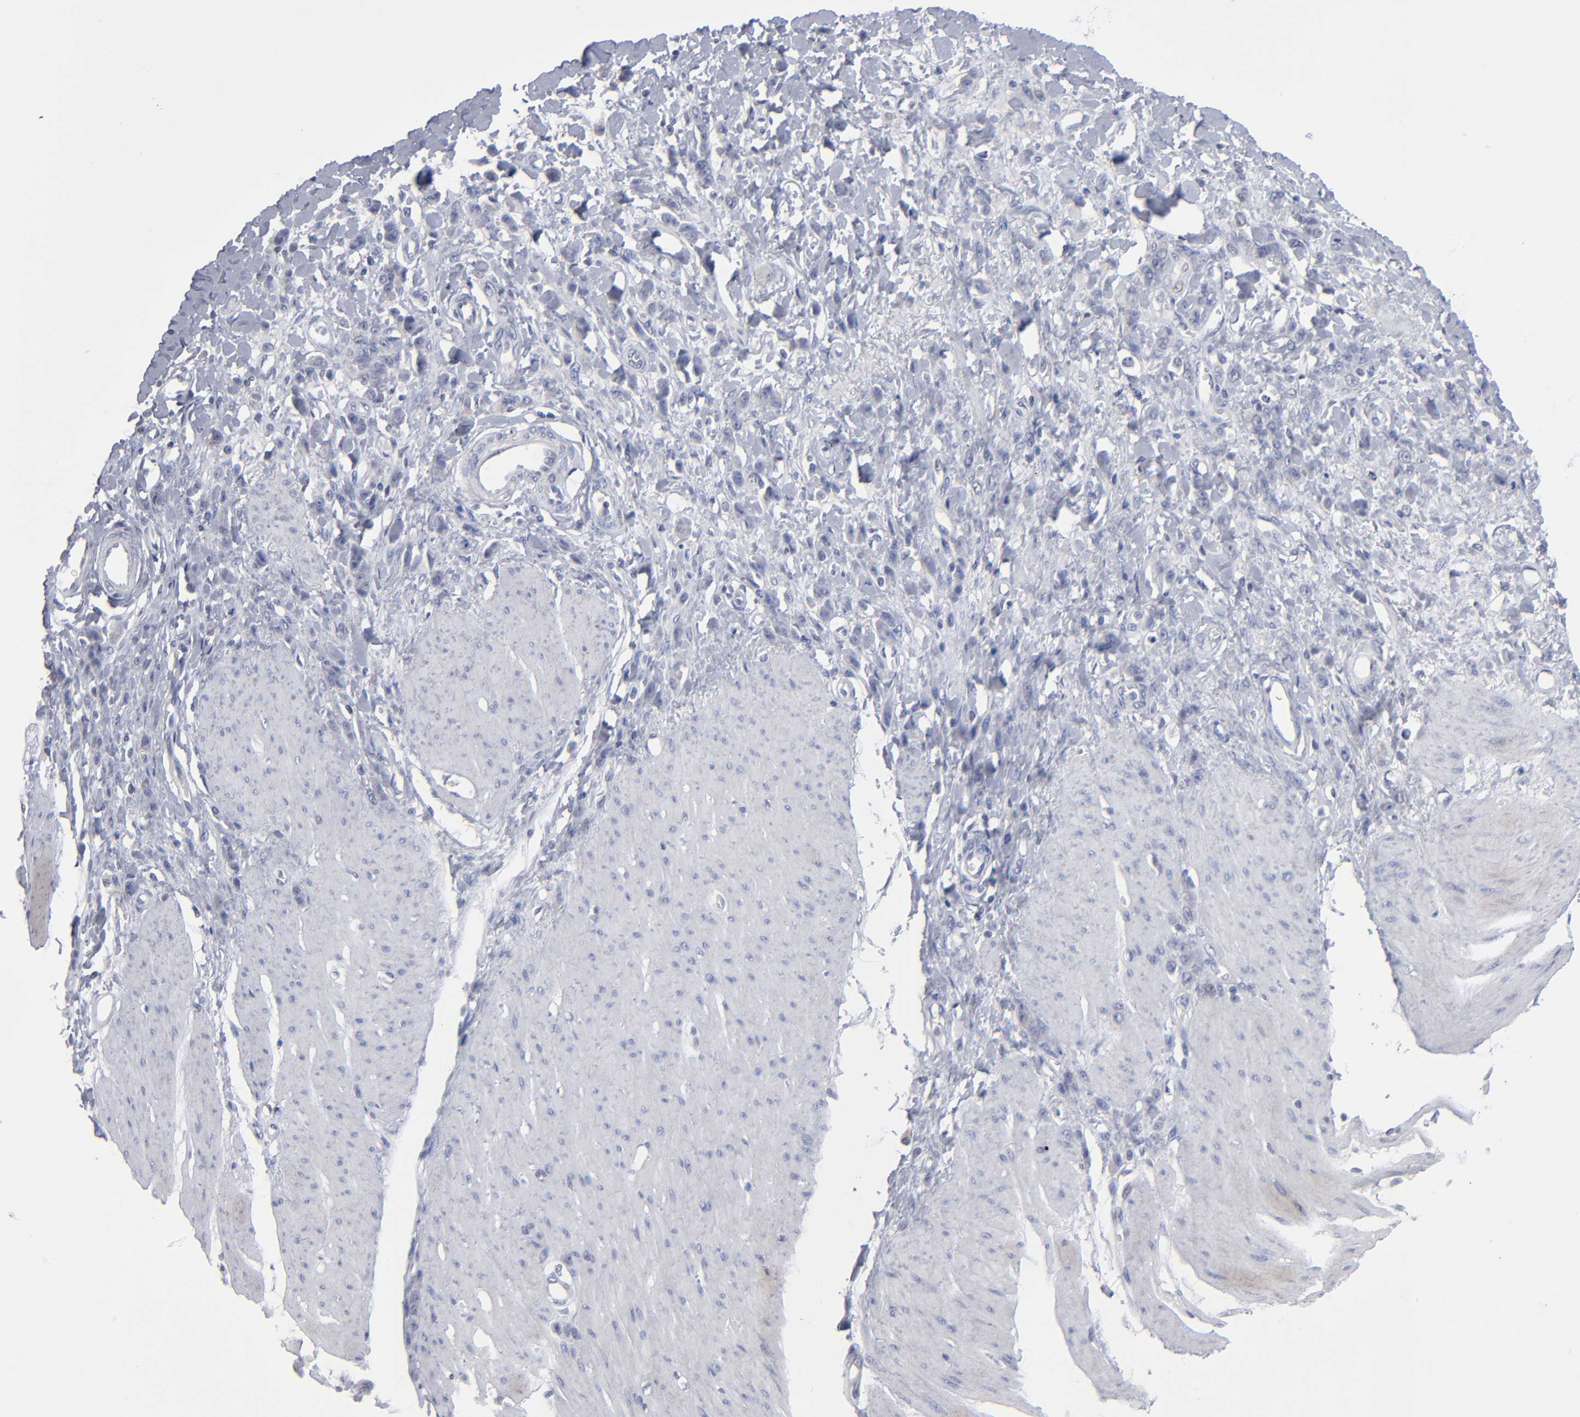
{"staining": {"intensity": "negative", "quantity": "none", "location": "none"}, "tissue": "stomach cancer", "cell_type": "Tumor cells", "image_type": "cancer", "snomed": [{"axis": "morphology", "description": "Normal tissue, NOS"}, {"axis": "morphology", "description": "Adenocarcinoma, NOS"}, {"axis": "topography", "description": "Stomach"}], "caption": "Tumor cells show no significant protein expression in stomach cancer.", "gene": "RPH3A", "patient": {"sex": "male", "age": 82}}